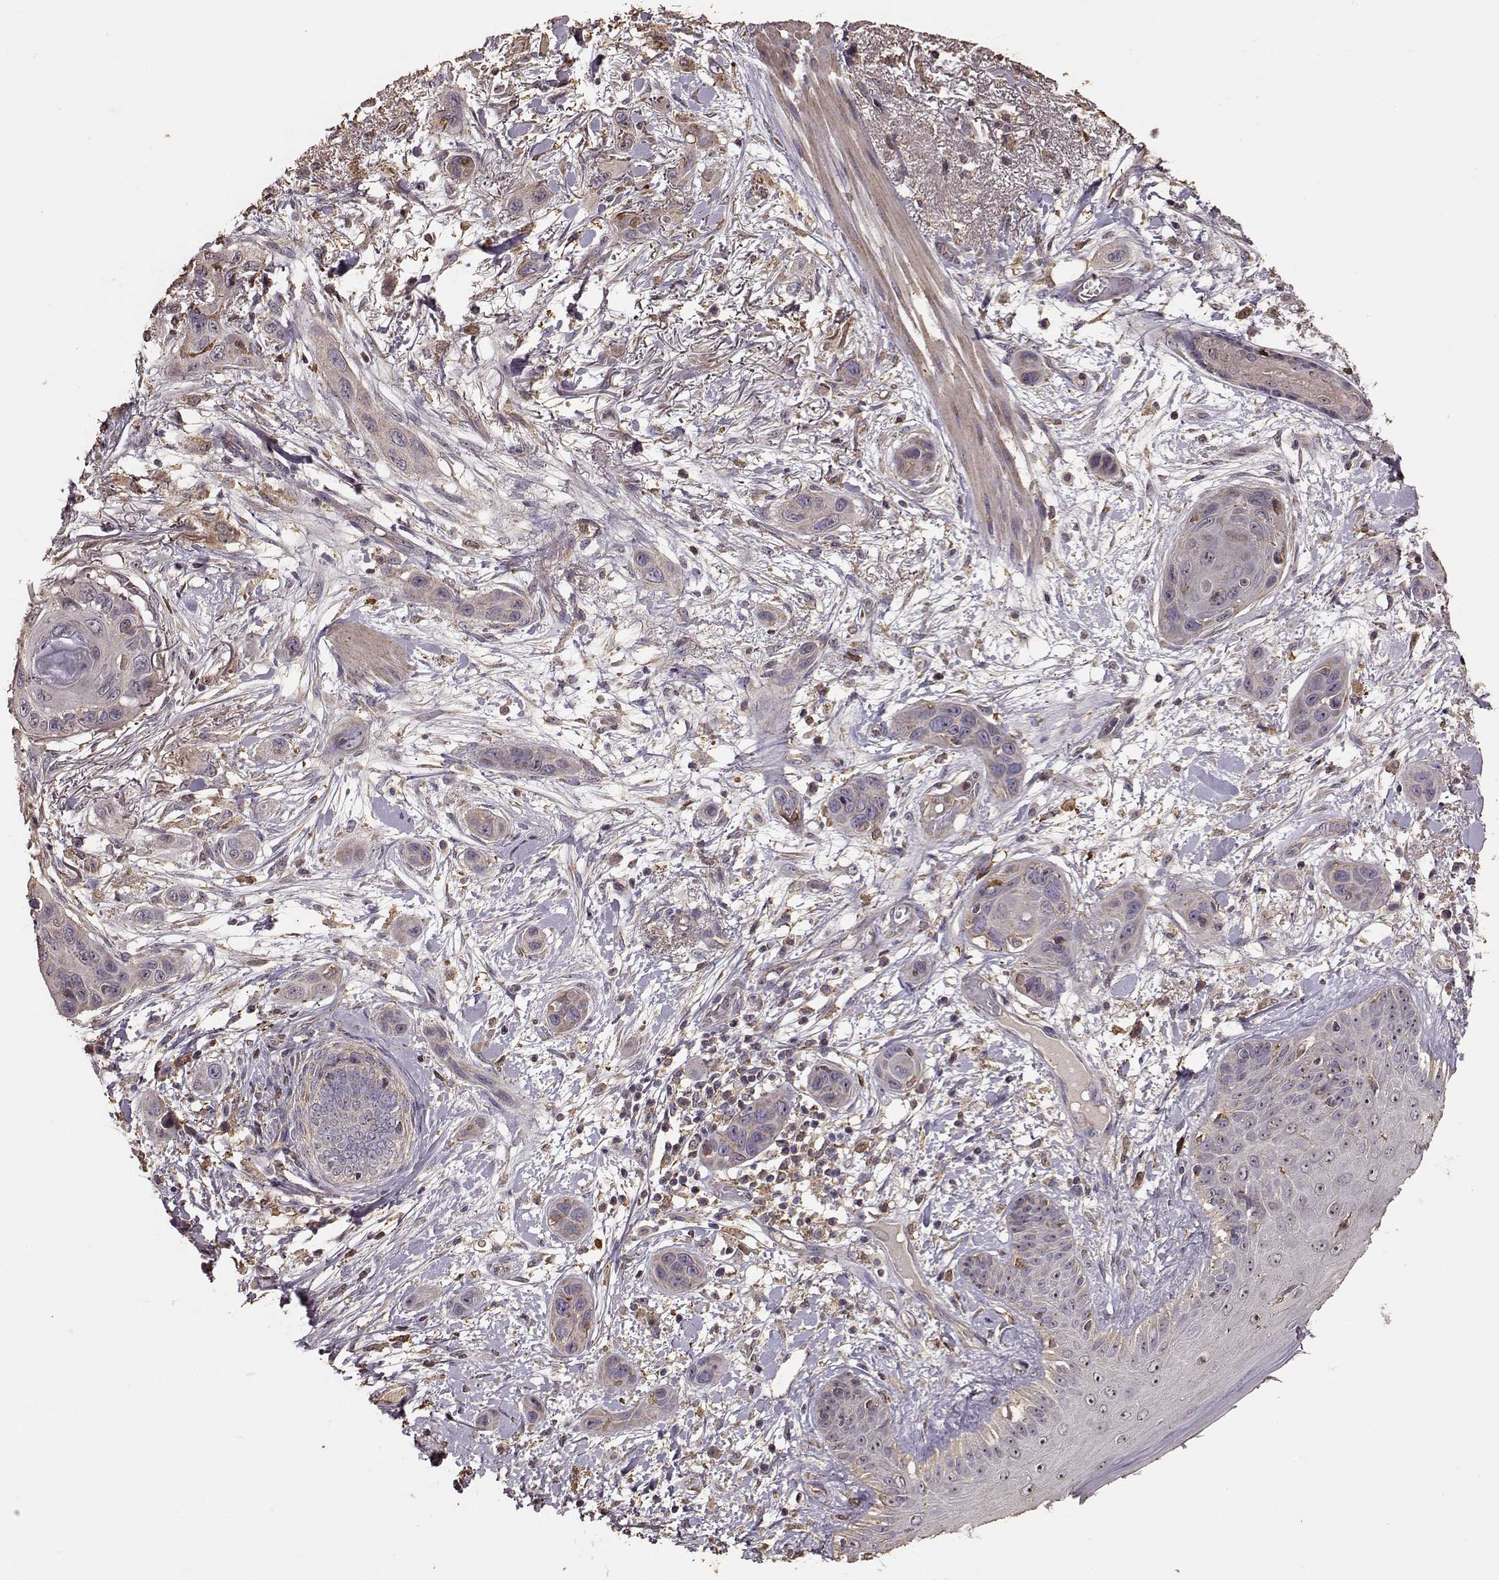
{"staining": {"intensity": "weak", "quantity": "<25%", "location": "cytoplasmic/membranous"}, "tissue": "skin cancer", "cell_type": "Tumor cells", "image_type": "cancer", "snomed": [{"axis": "morphology", "description": "Squamous cell carcinoma, NOS"}, {"axis": "topography", "description": "Skin"}], "caption": "Tumor cells are negative for brown protein staining in squamous cell carcinoma (skin).", "gene": "PTGES2", "patient": {"sex": "male", "age": 79}}